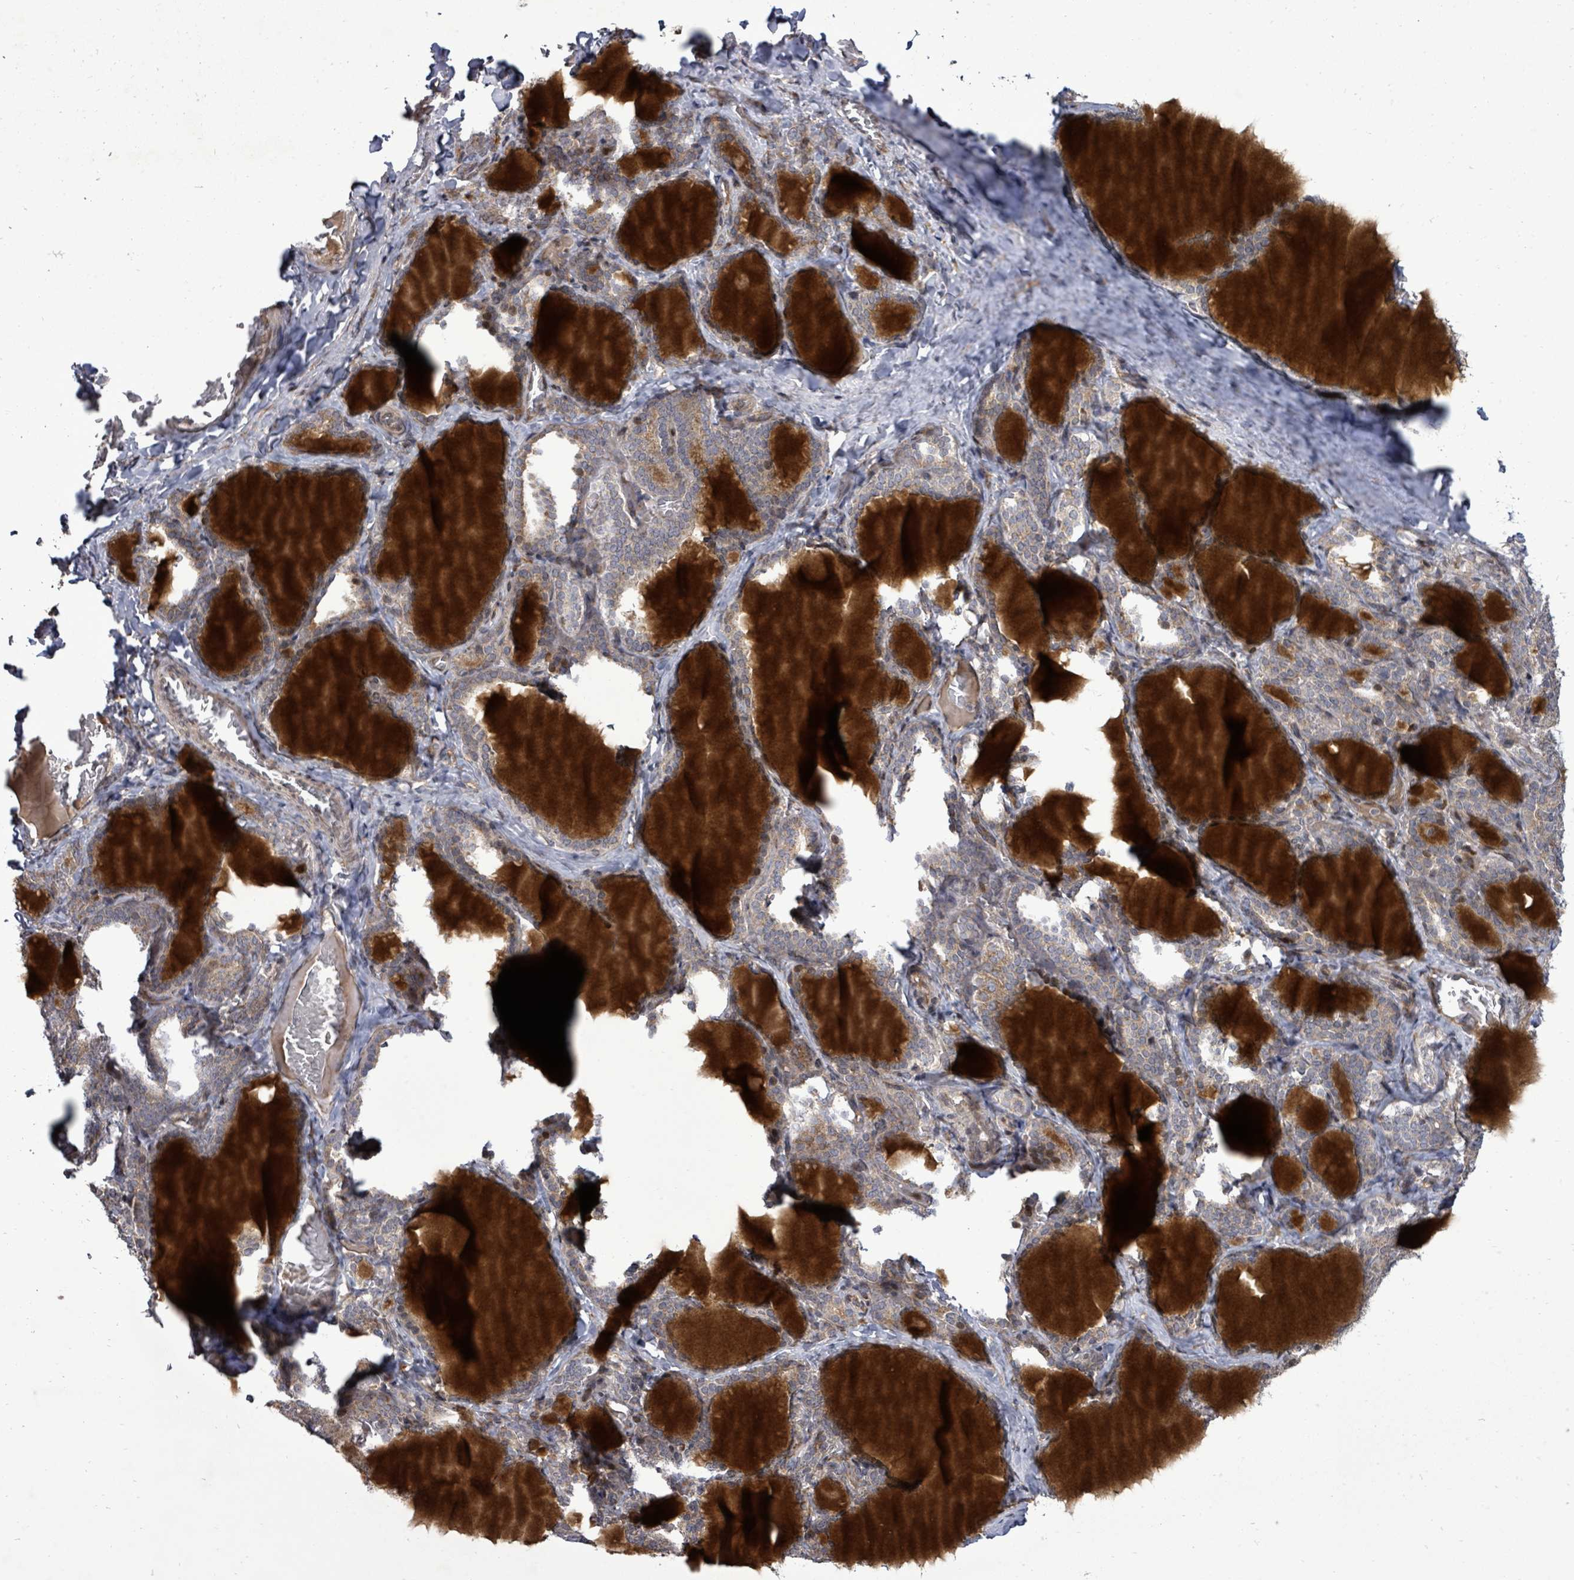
{"staining": {"intensity": "moderate", "quantity": "25%-75%", "location": "cytoplasmic/membranous"}, "tissue": "thyroid gland", "cell_type": "Glandular cells", "image_type": "normal", "snomed": [{"axis": "morphology", "description": "Normal tissue, NOS"}, {"axis": "topography", "description": "Thyroid gland"}], "caption": "Immunohistochemical staining of unremarkable human thyroid gland displays moderate cytoplasmic/membranous protein staining in approximately 25%-75% of glandular cells. (IHC, brightfield microscopy, high magnification).", "gene": "KRTAP27", "patient": {"sex": "female", "age": 31}}